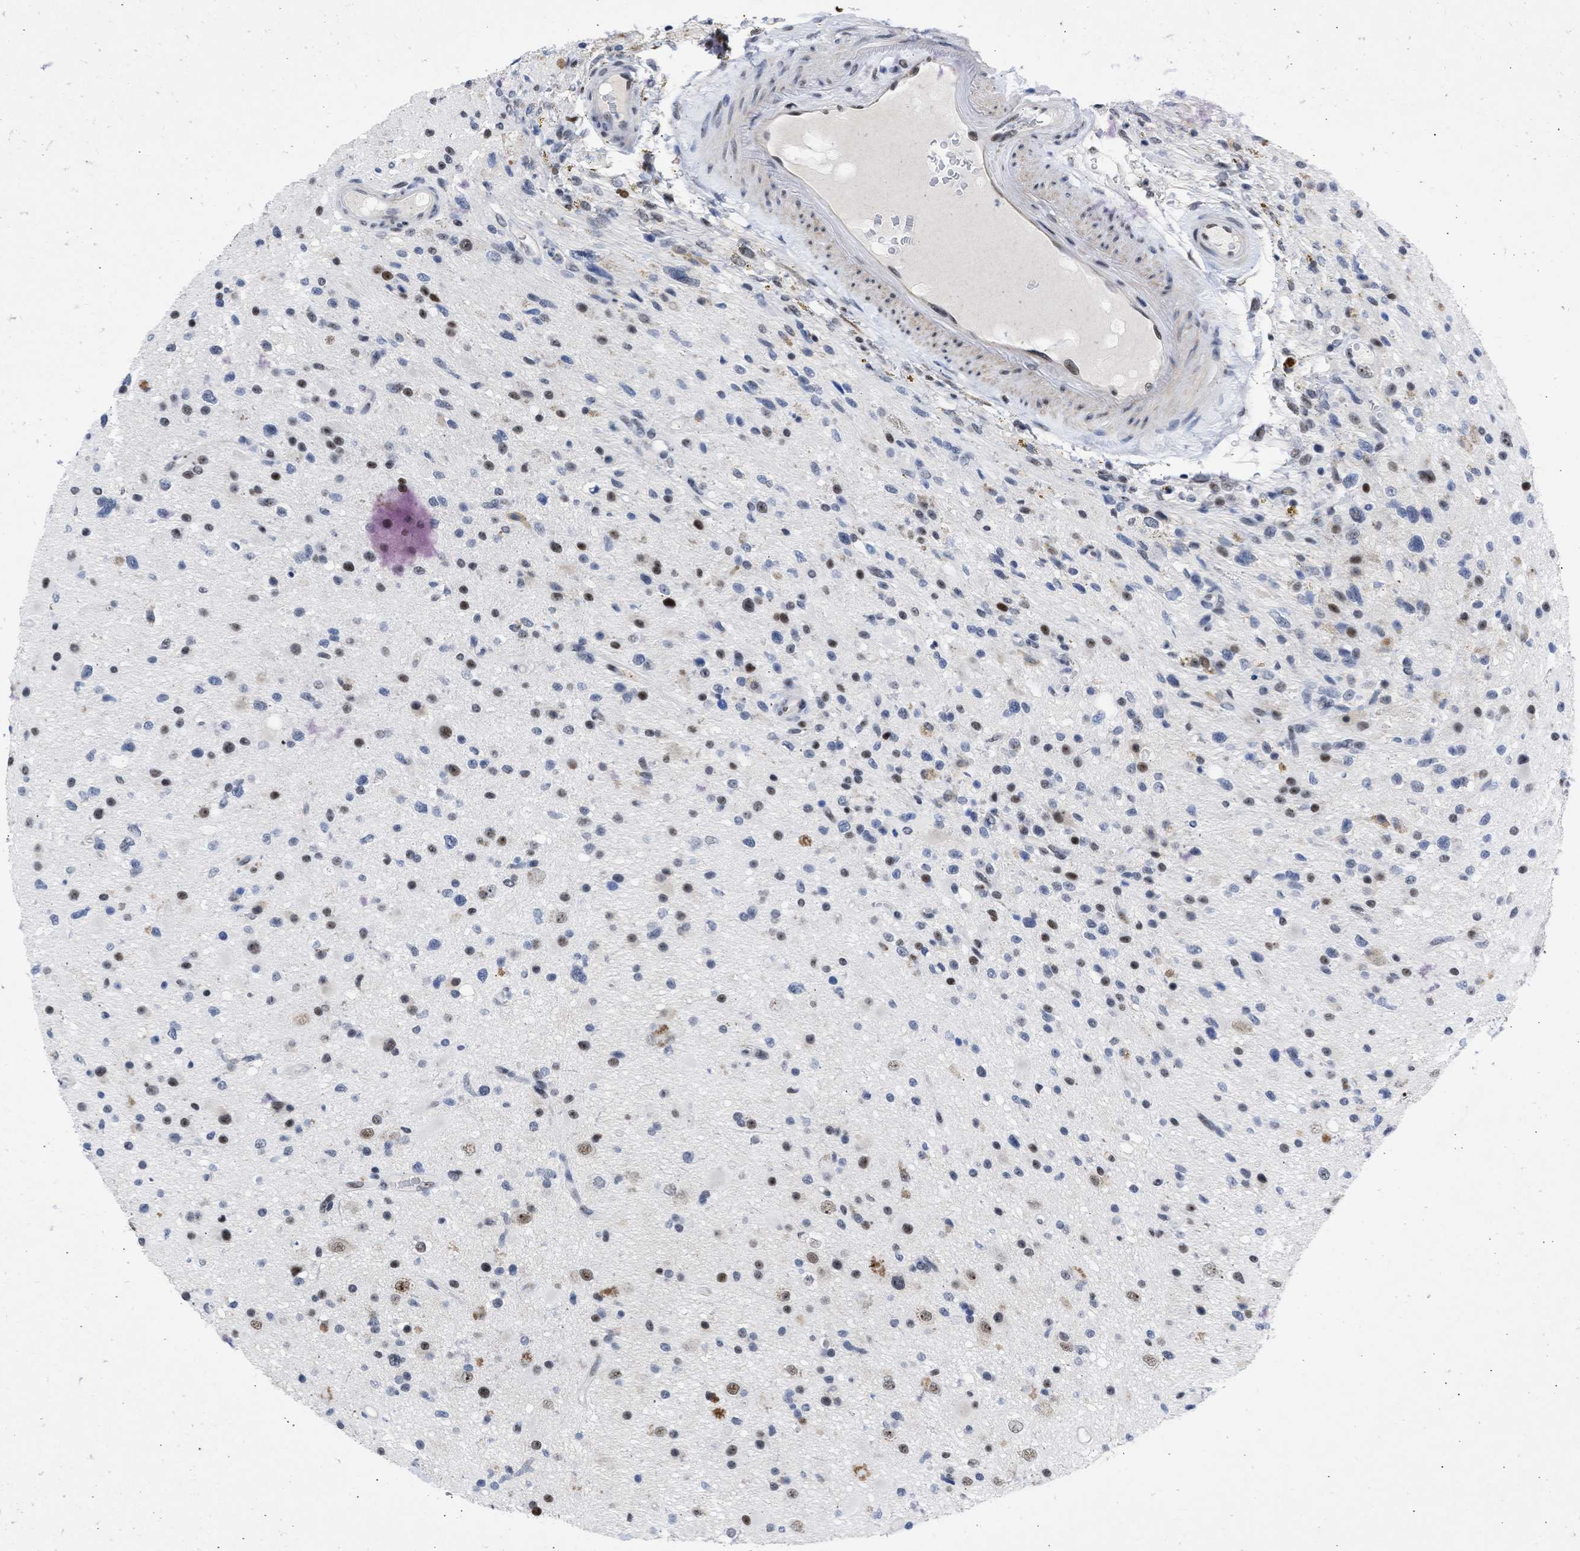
{"staining": {"intensity": "moderate", "quantity": "25%-75%", "location": "nuclear"}, "tissue": "glioma", "cell_type": "Tumor cells", "image_type": "cancer", "snomed": [{"axis": "morphology", "description": "Glioma, malignant, High grade"}, {"axis": "topography", "description": "Brain"}], "caption": "Tumor cells demonstrate moderate nuclear staining in about 25%-75% of cells in glioma.", "gene": "DDX41", "patient": {"sex": "male", "age": 33}}